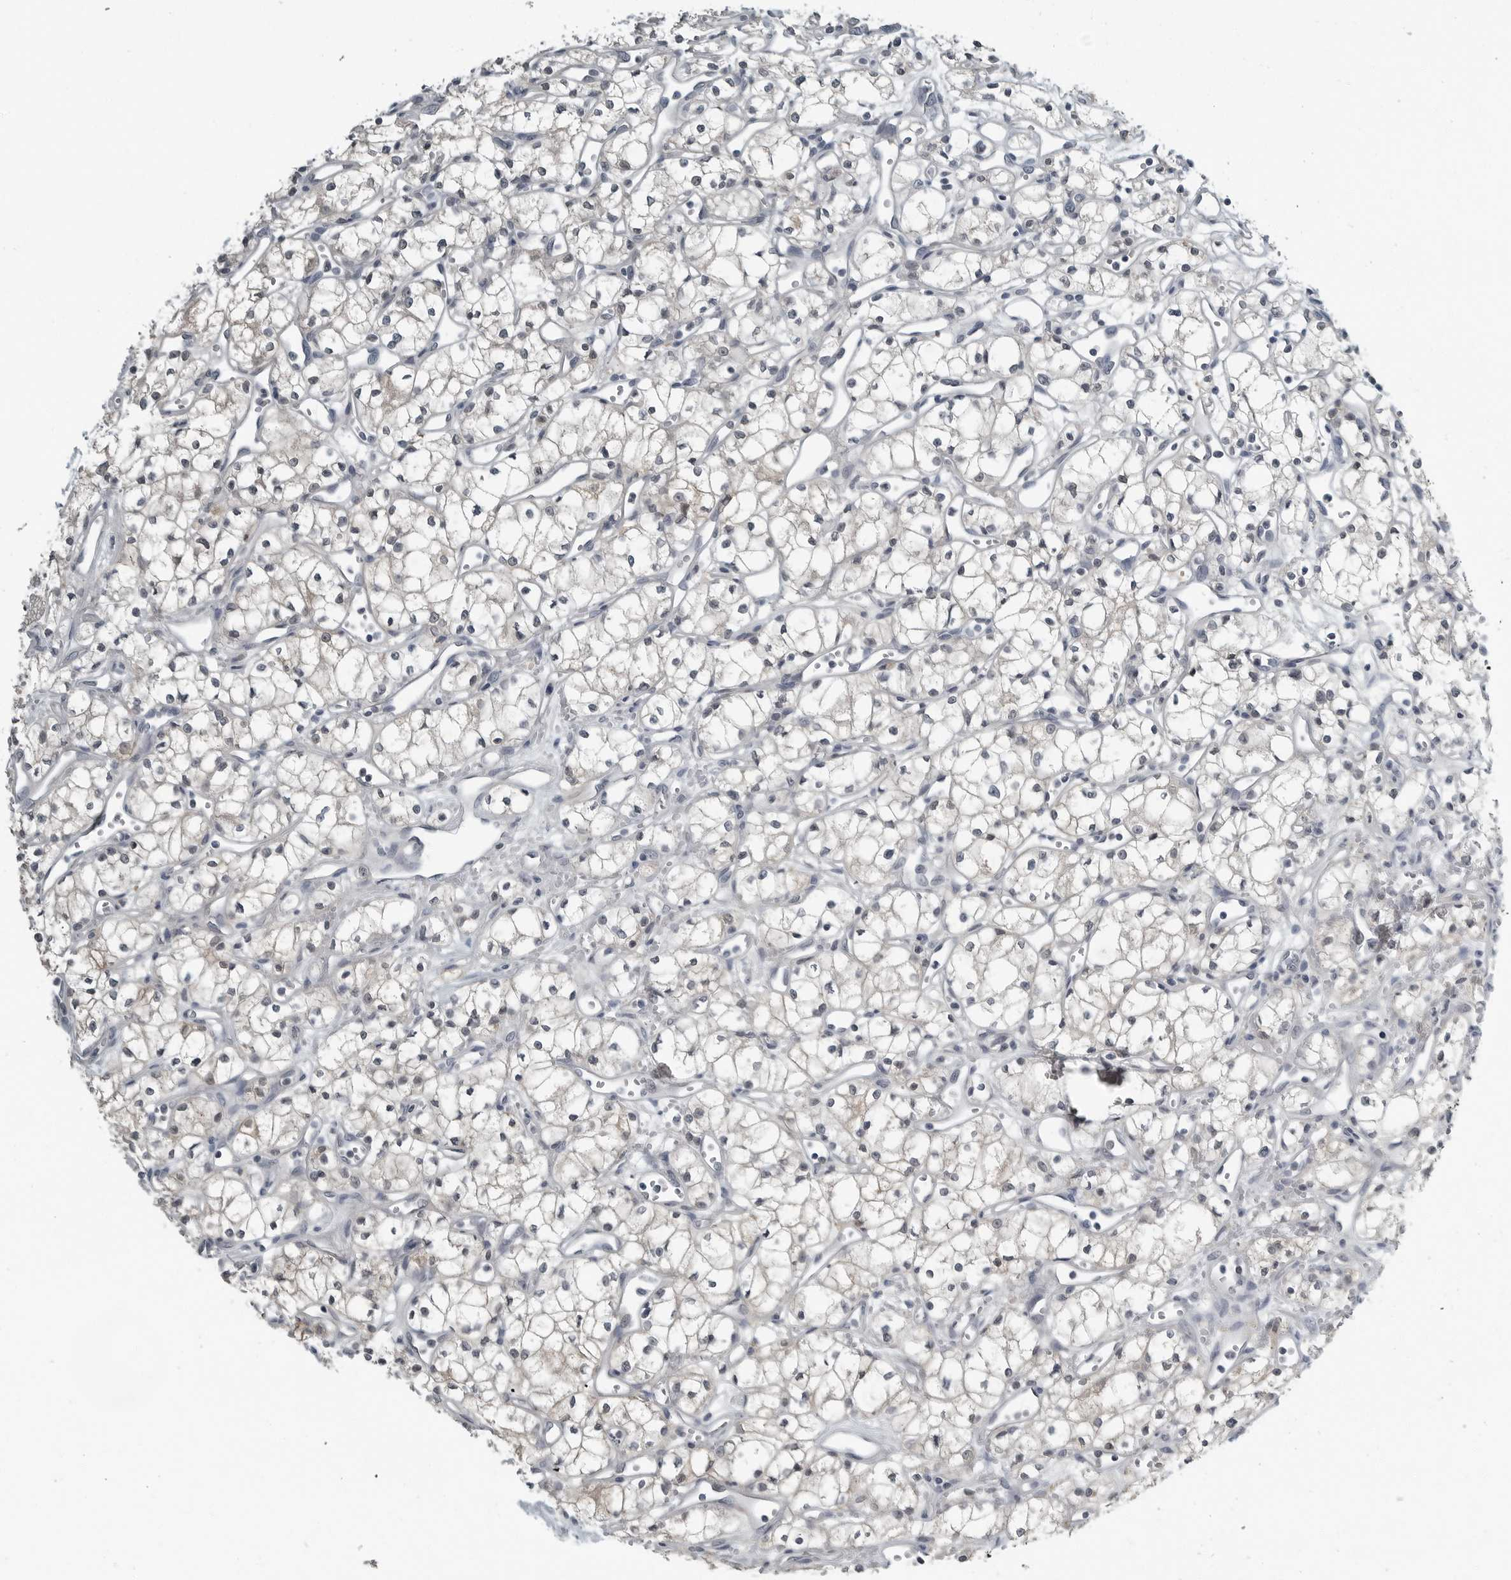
{"staining": {"intensity": "negative", "quantity": "none", "location": "none"}, "tissue": "renal cancer", "cell_type": "Tumor cells", "image_type": "cancer", "snomed": [{"axis": "morphology", "description": "Adenocarcinoma, NOS"}, {"axis": "topography", "description": "Kidney"}], "caption": "Tumor cells show no significant protein positivity in adenocarcinoma (renal). (Stains: DAB (3,3'-diaminobenzidine) IHC with hematoxylin counter stain, Microscopy: brightfield microscopy at high magnification).", "gene": "KYAT1", "patient": {"sex": "male", "age": 59}}